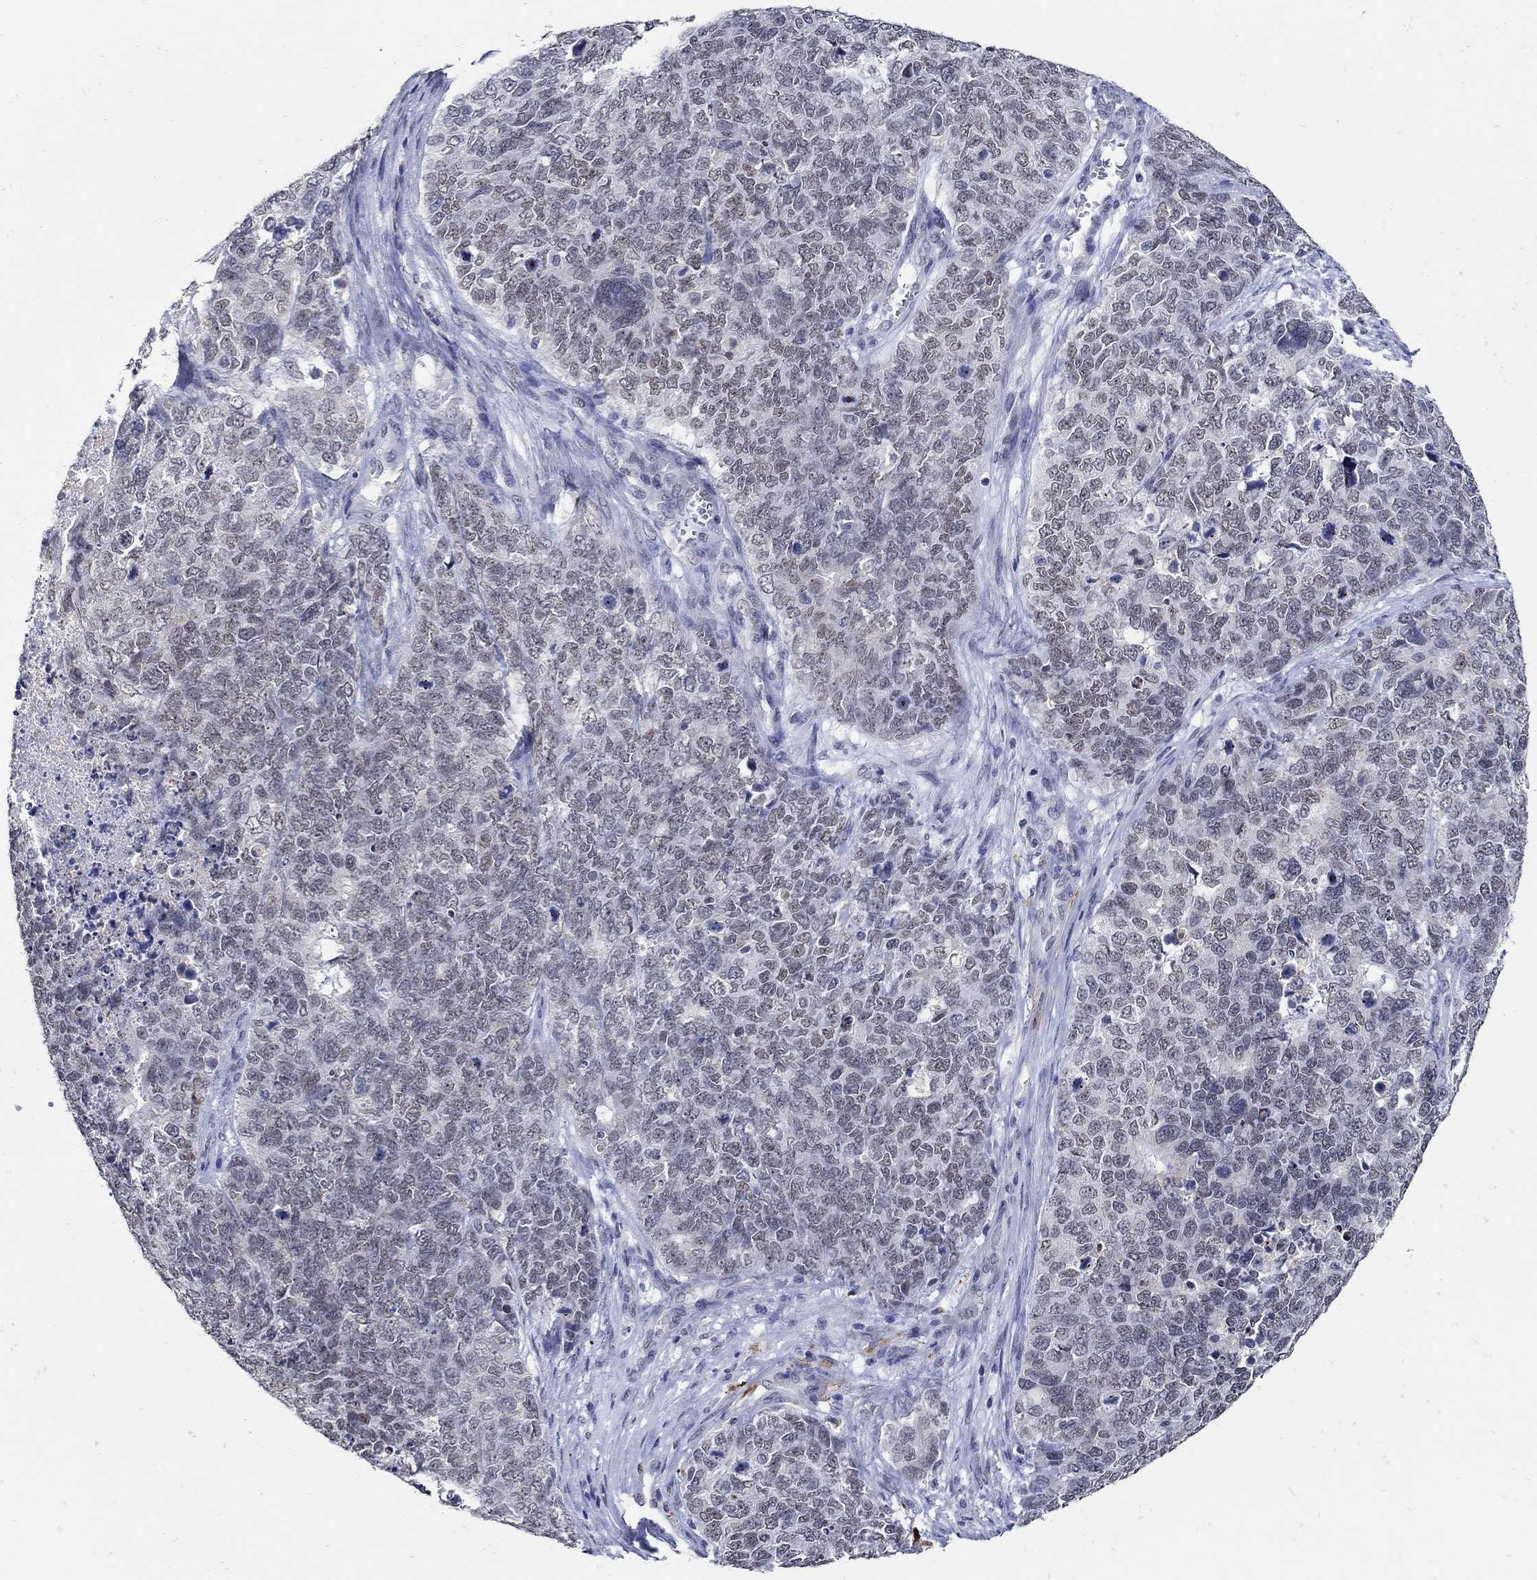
{"staining": {"intensity": "negative", "quantity": "none", "location": "none"}, "tissue": "cervical cancer", "cell_type": "Tumor cells", "image_type": "cancer", "snomed": [{"axis": "morphology", "description": "Squamous cell carcinoma, NOS"}, {"axis": "topography", "description": "Cervix"}], "caption": "IHC photomicrograph of neoplastic tissue: human squamous cell carcinoma (cervical) stained with DAB shows no significant protein staining in tumor cells. (DAB immunohistochemistry visualized using brightfield microscopy, high magnification).", "gene": "KCNN3", "patient": {"sex": "female", "age": 63}}